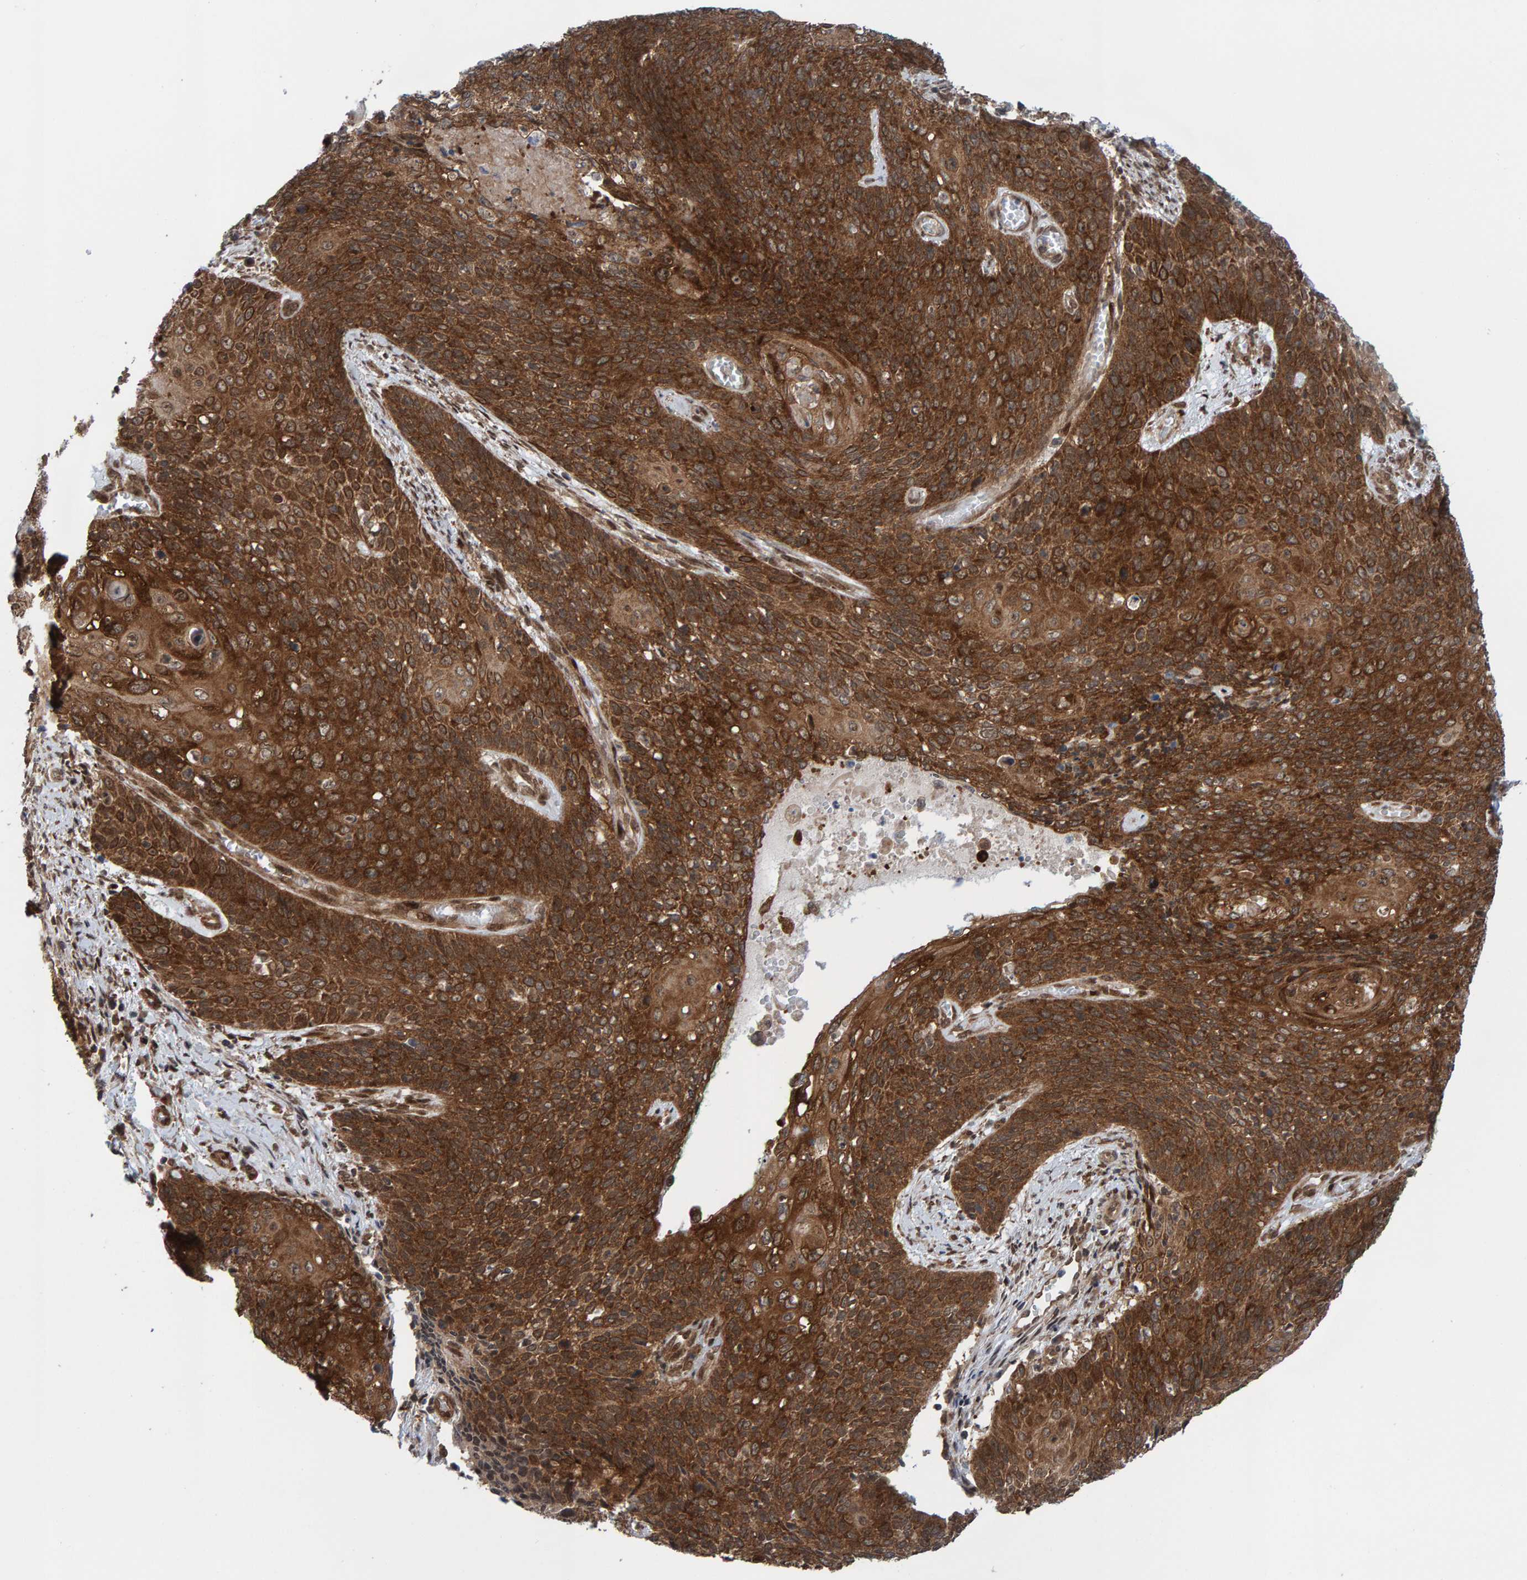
{"staining": {"intensity": "strong", "quantity": ">75%", "location": "cytoplasmic/membranous"}, "tissue": "cervical cancer", "cell_type": "Tumor cells", "image_type": "cancer", "snomed": [{"axis": "morphology", "description": "Squamous cell carcinoma, NOS"}, {"axis": "topography", "description": "Cervix"}], "caption": "Immunohistochemical staining of human cervical cancer exhibits high levels of strong cytoplasmic/membranous protein positivity in about >75% of tumor cells.", "gene": "ZNF366", "patient": {"sex": "female", "age": 39}}